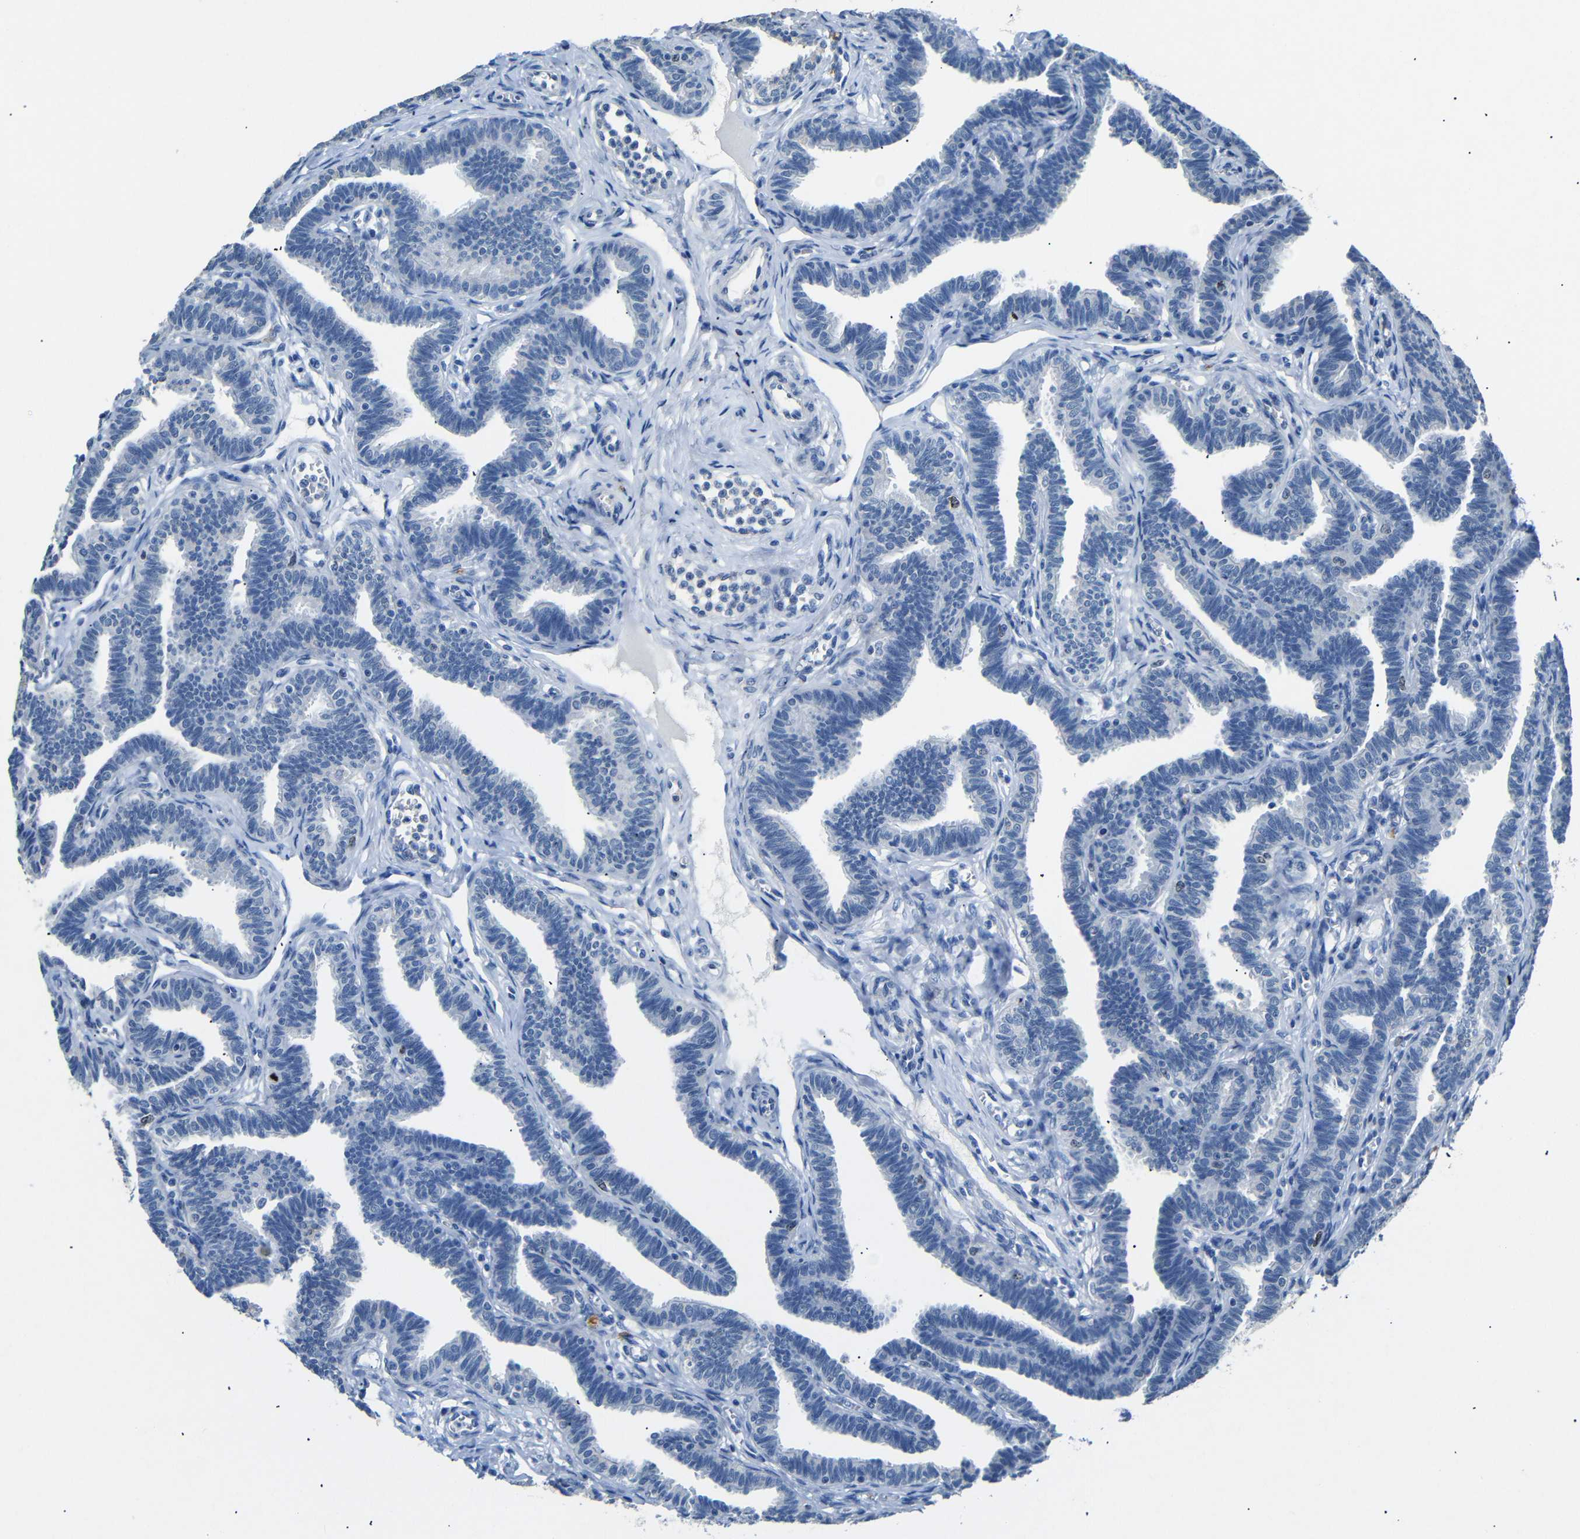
{"staining": {"intensity": "negative", "quantity": "none", "location": "none"}, "tissue": "fallopian tube", "cell_type": "Glandular cells", "image_type": "normal", "snomed": [{"axis": "morphology", "description": "Normal tissue, NOS"}, {"axis": "topography", "description": "Fallopian tube"}, {"axis": "topography", "description": "Ovary"}], "caption": "DAB immunohistochemical staining of benign human fallopian tube exhibits no significant staining in glandular cells.", "gene": "INCENP", "patient": {"sex": "female", "age": 23}}